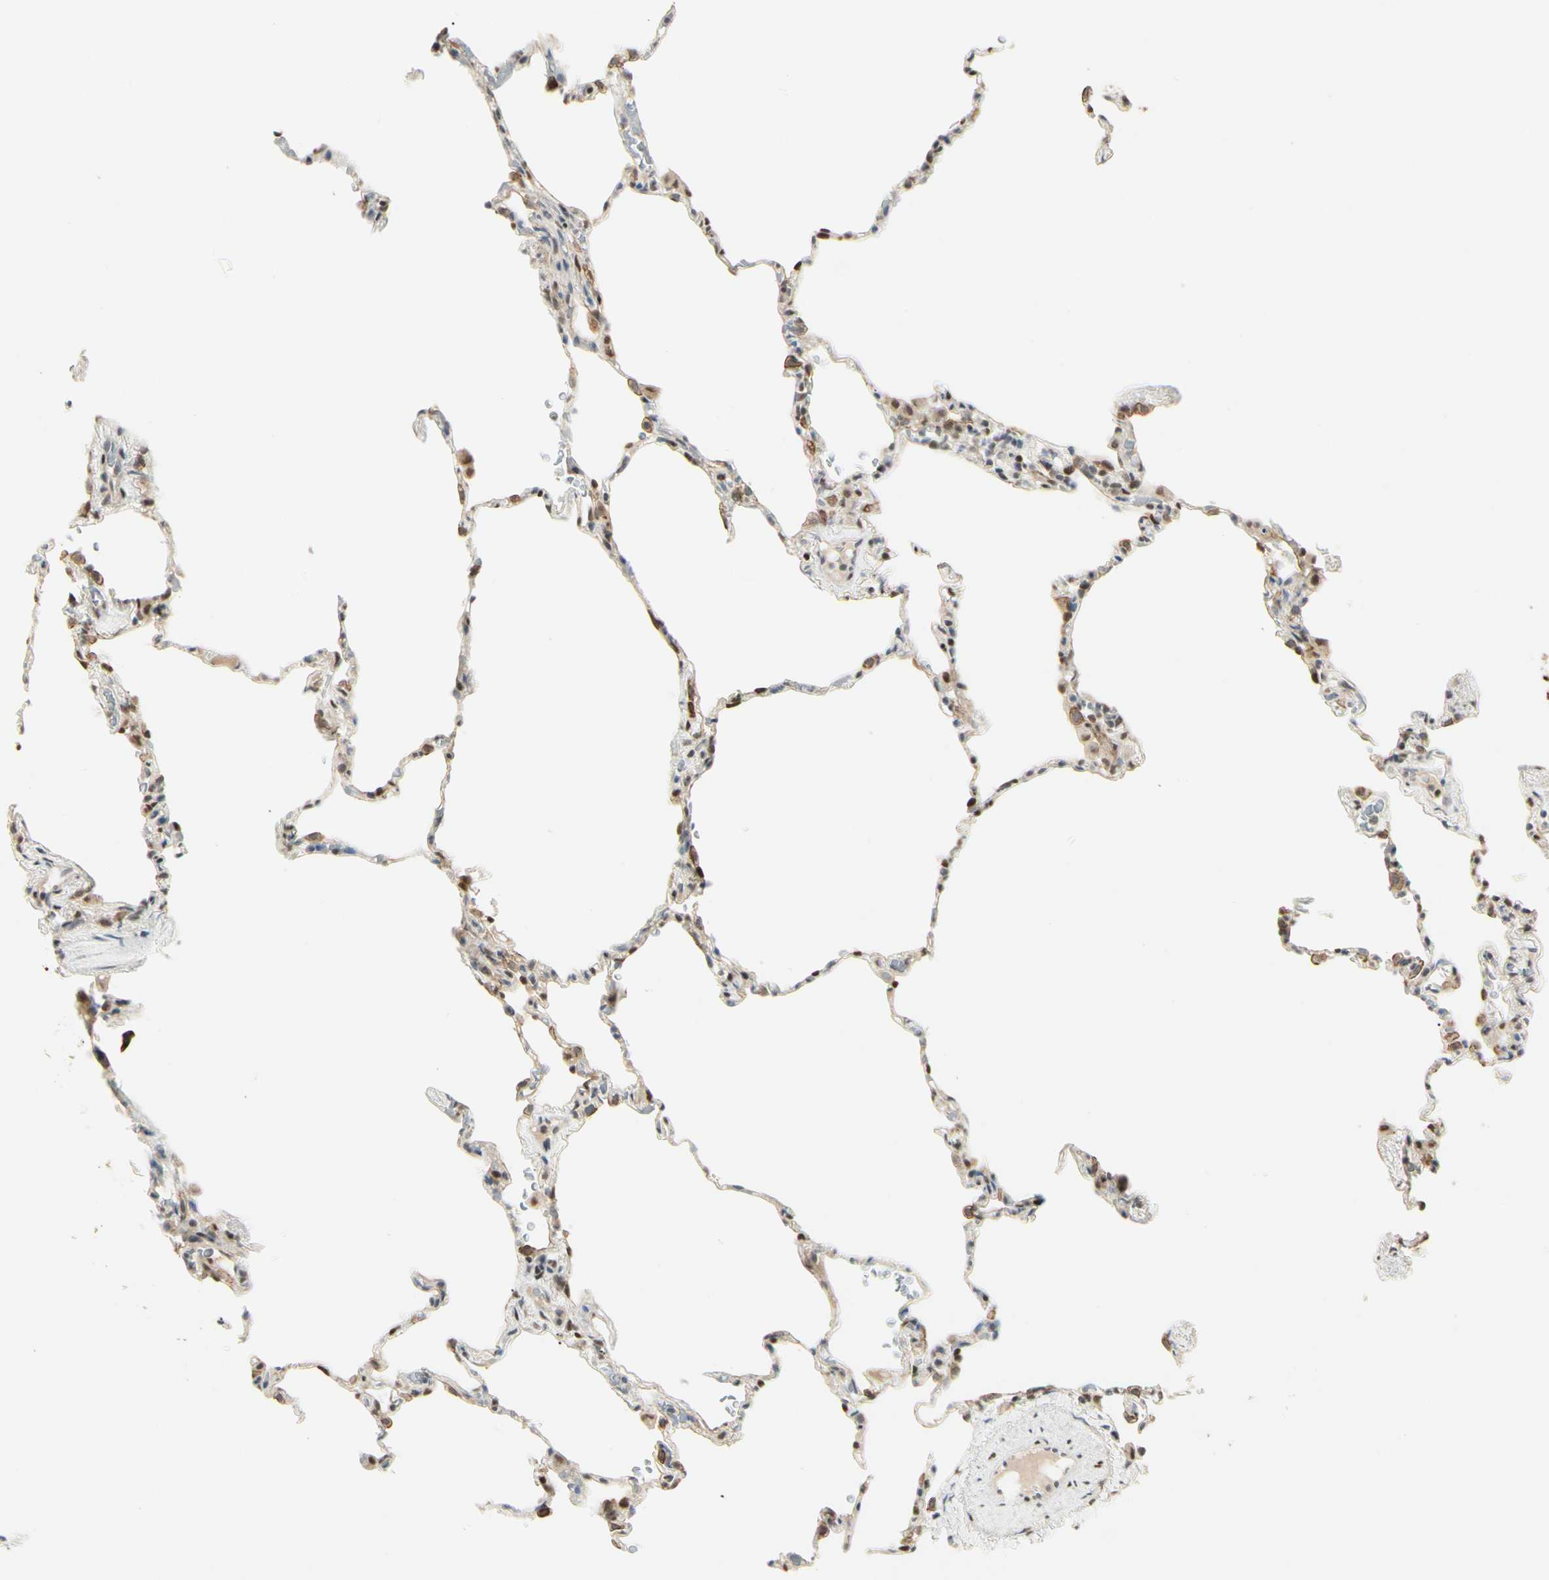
{"staining": {"intensity": "strong", "quantity": "25%-75%", "location": "cytoplasmic/membranous,nuclear"}, "tissue": "lung", "cell_type": "Alveolar cells", "image_type": "normal", "snomed": [{"axis": "morphology", "description": "Normal tissue, NOS"}, {"axis": "topography", "description": "Lung"}], "caption": "A brown stain labels strong cytoplasmic/membranous,nuclear staining of a protein in alveolar cells of unremarkable human lung. (DAB IHC, brown staining for protein, blue staining for nuclei).", "gene": "ATXN1", "patient": {"sex": "male", "age": 59}}